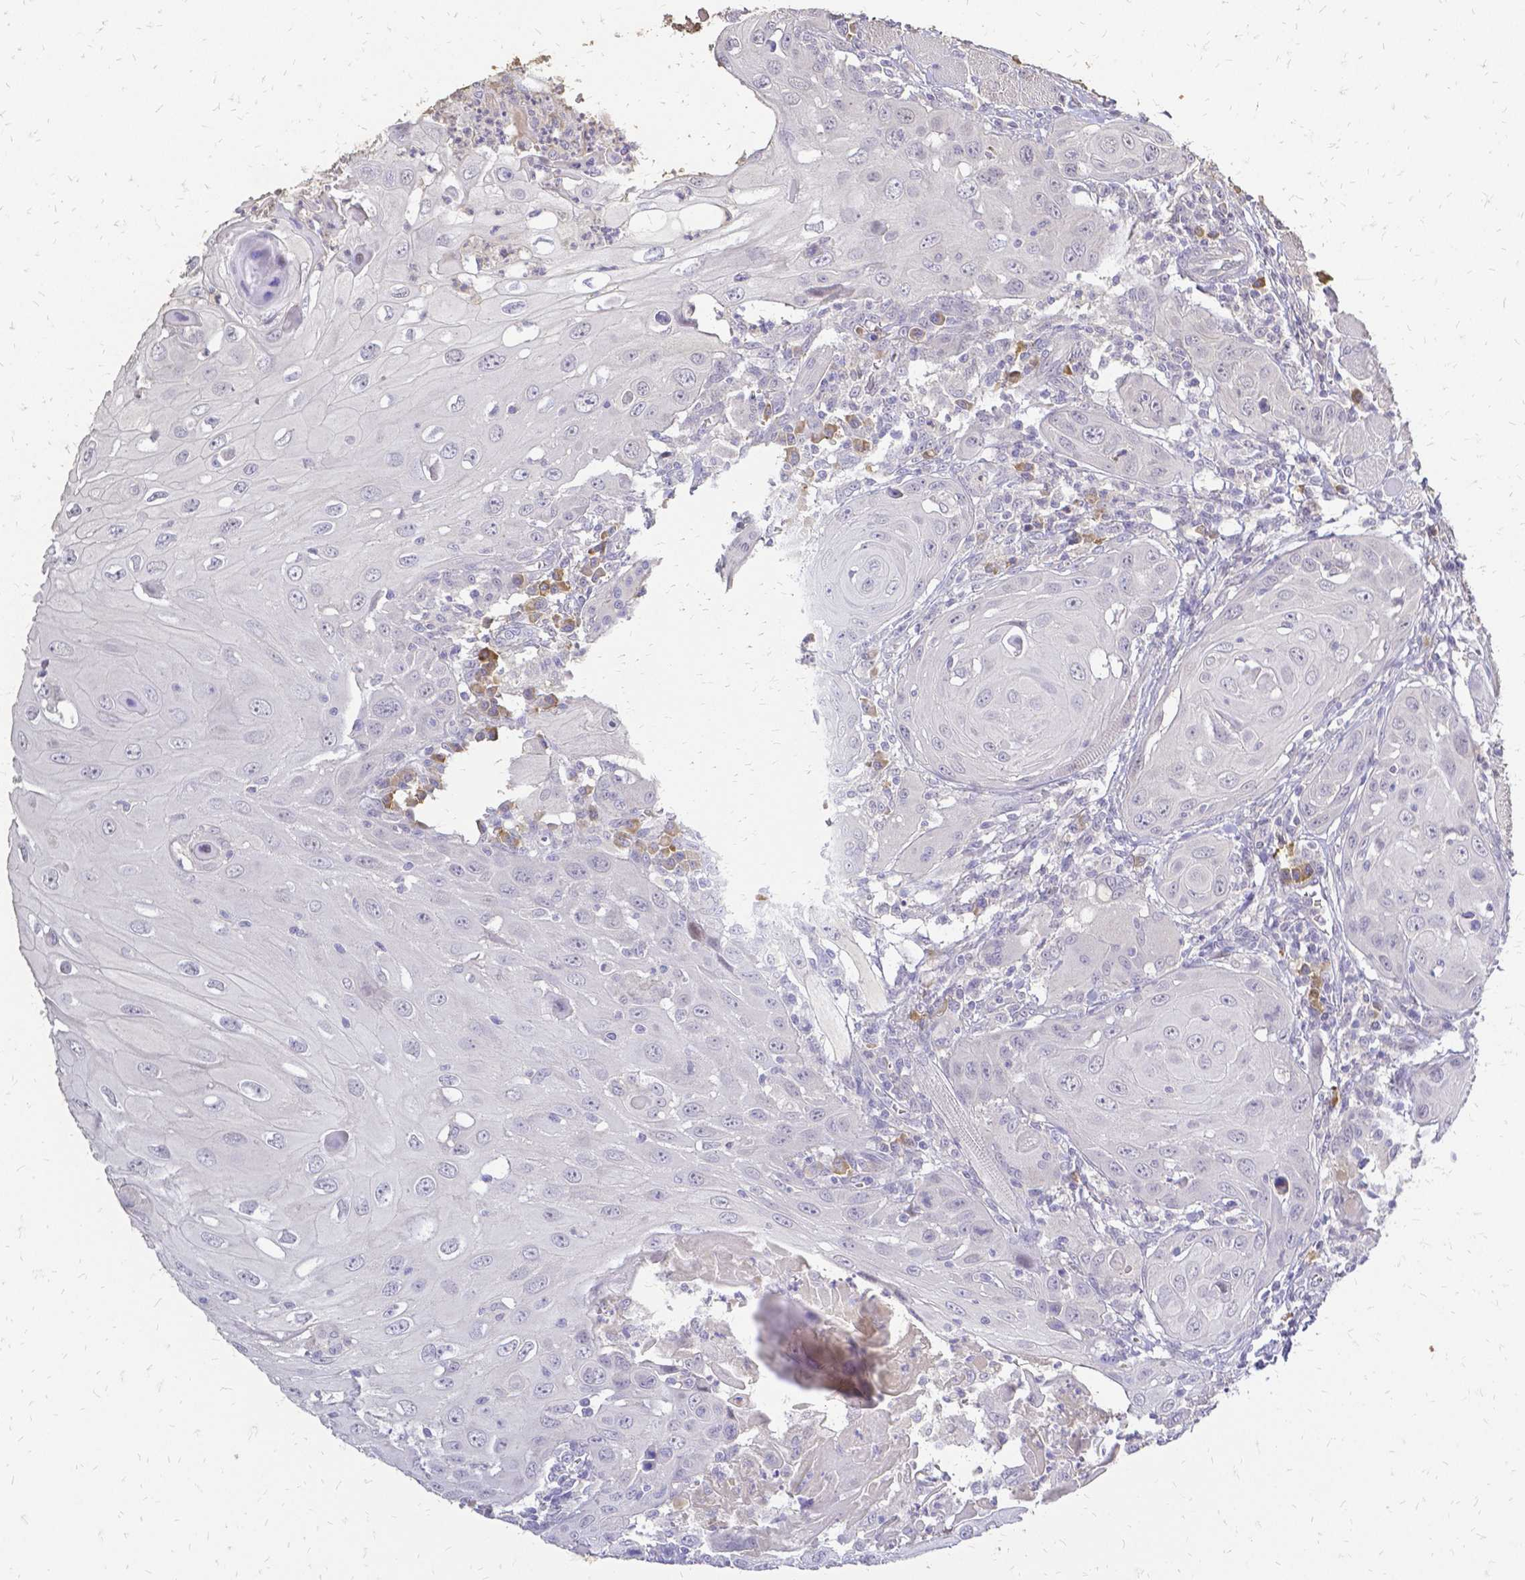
{"staining": {"intensity": "negative", "quantity": "none", "location": "none"}, "tissue": "head and neck cancer", "cell_type": "Tumor cells", "image_type": "cancer", "snomed": [{"axis": "morphology", "description": "Squamous cell carcinoma, NOS"}, {"axis": "topography", "description": "Head-Neck"}], "caption": "DAB immunohistochemical staining of head and neck cancer exhibits no significant staining in tumor cells.", "gene": "CIB1", "patient": {"sex": "female", "age": 80}}